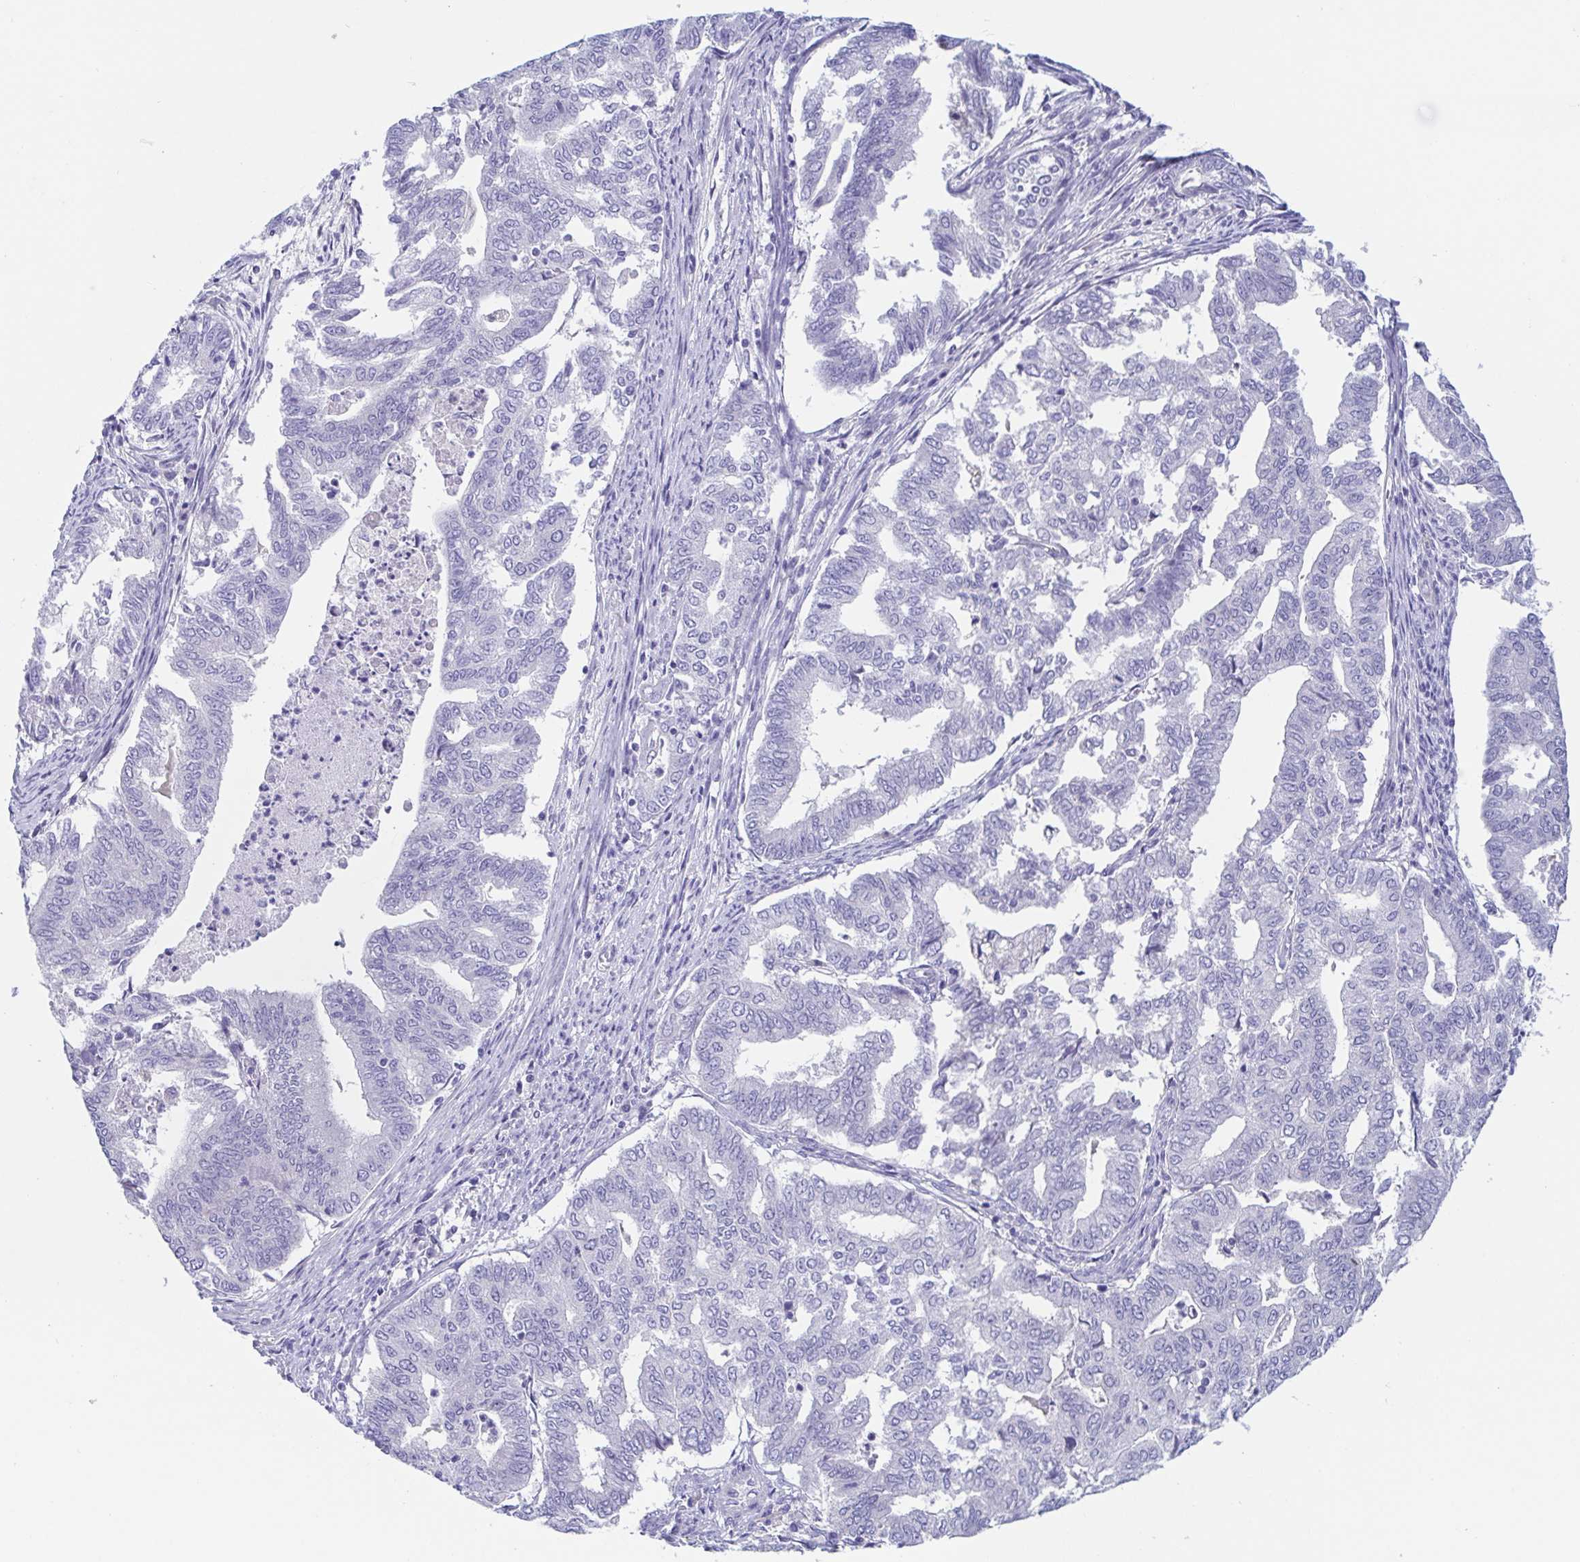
{"staining": {"intensity": "negative", "quantity": "none", "location": "none"}, "tissue": "endometrial cancer", "cell_type": "Tumor cells", "image_type": "cancer", "snomed": [{"axis": "morphology", "description": "Adenocarcinoma, NOS"}, {"axis": "topography", "description": "Endometrium"}], "caption": "DAB immunohistochemical staining of human endometrial adenocarcinoma shows no significant expression in tumor cells.", "gene": "TREH", "patient": {"sex": "female", "age": 79}}